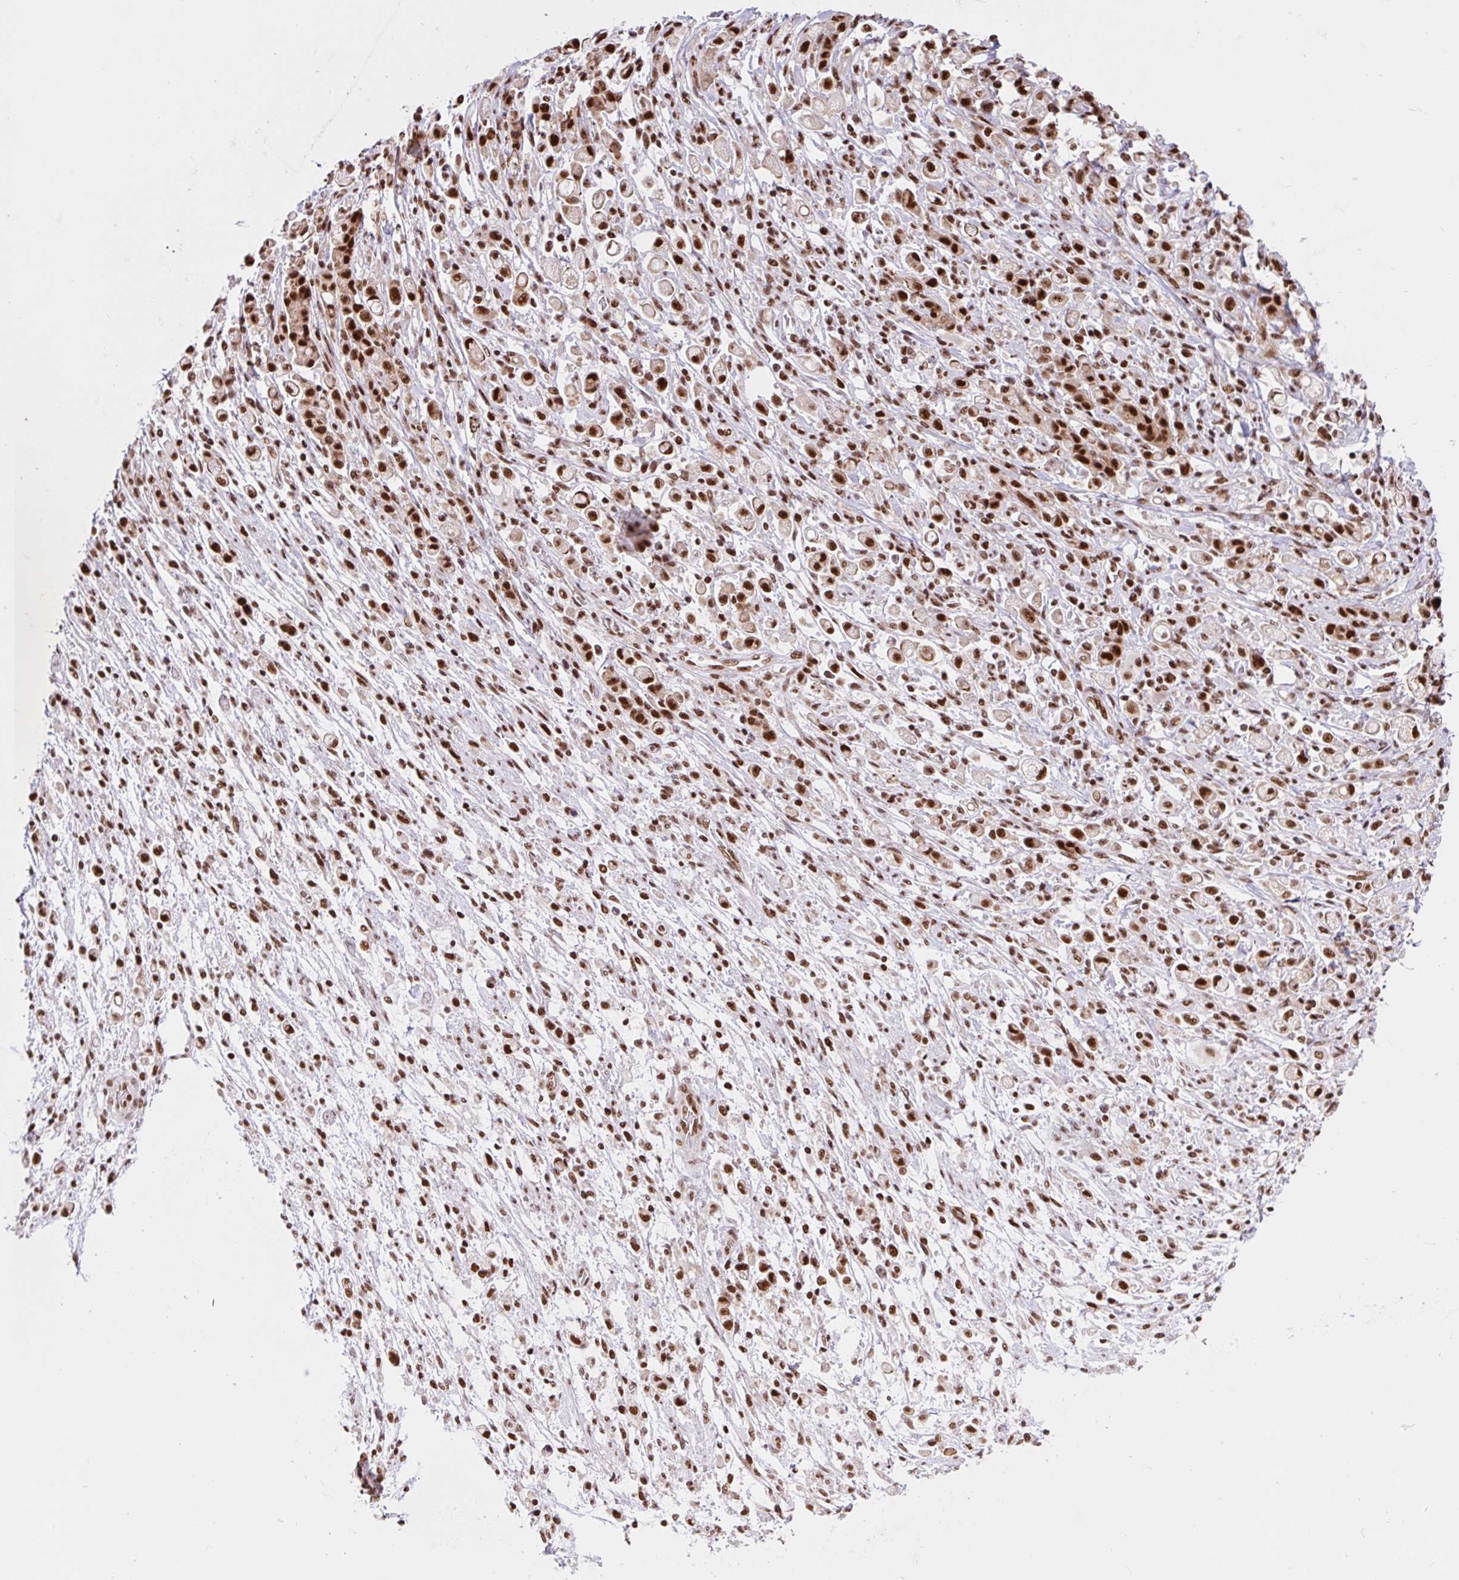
{"staining": {"intensity": "moderate", "quantity": ">75%", "location": "nuclear"}, "tissue": "stomach cancer", "cell_type": "Tumor cells", "image_type": "cancer", "snomed": [{"axis": "morphology", "description": "Adenocarcinoma, NOS"}, {"axis": "topography", "description": "Stomach"}], "caption": "An image of stomach adenocarcinoma stained for a protein displays moderate nuclear brown staining in tumor cells. (brown staining indicates protein expression, while blue staining denotes nuclei).", "gene": "CCDC12", "patient": {"sex": "female", "age": 60}}